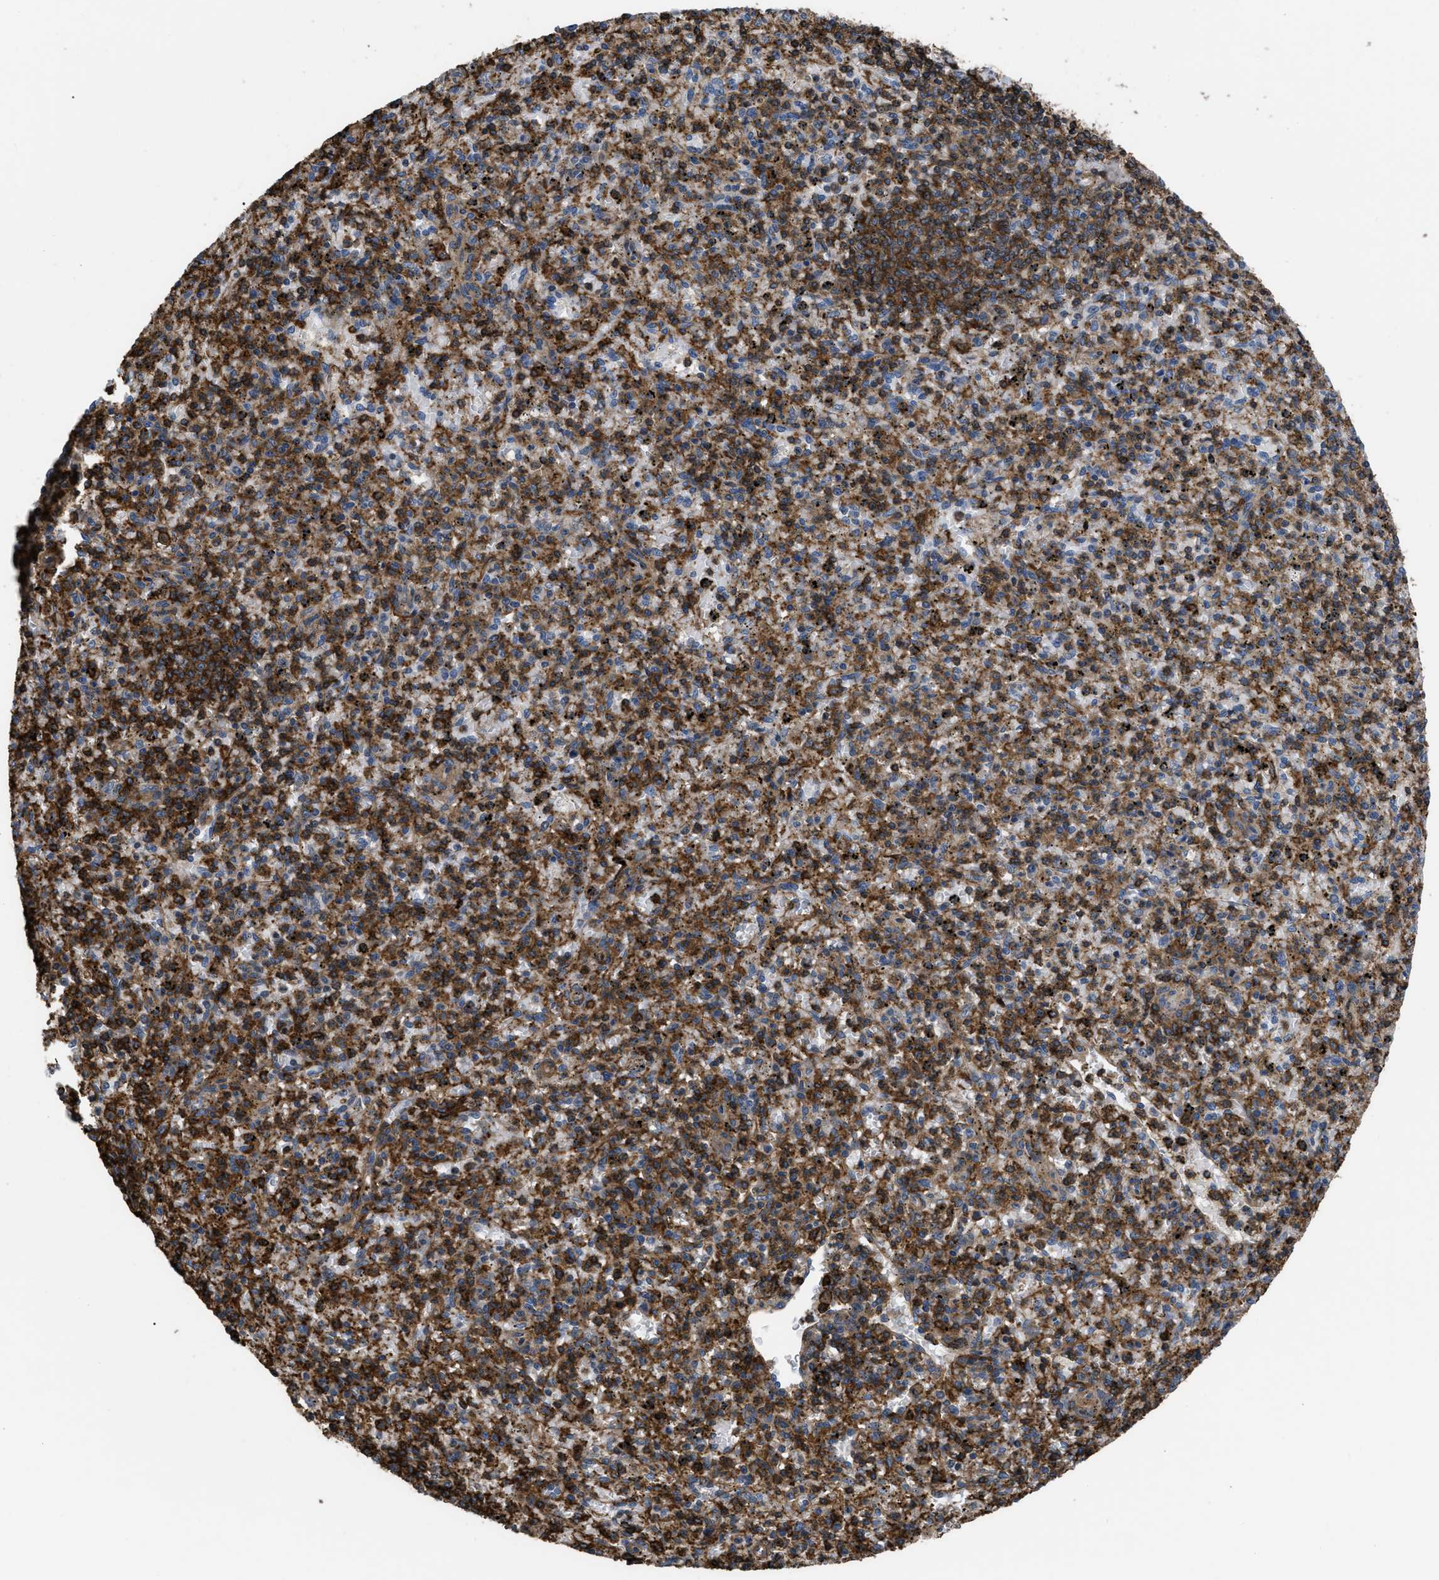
{"staining": {"intensity": "strong", "quantity": ">75%", "location": "cytoplasmic/membranous"}, "tissue": "spleen", "cell_type": "Cells in red pulp", "image_type": "normal", "snomed": [{"axis": "morphology", "description": "Normal tissue, NOS"}, {"axis": "topography", "description": "Spleen"}], "caption": "IHC photomicrograph of unremarkable spleen stained for a protein (brown), which exhibits high levels of strong cytoplasmic/membranous staining in about >75% of cells in red pulp.", "gene": "SCUBE2", "patient": {"sex": "male", "age": 72}}